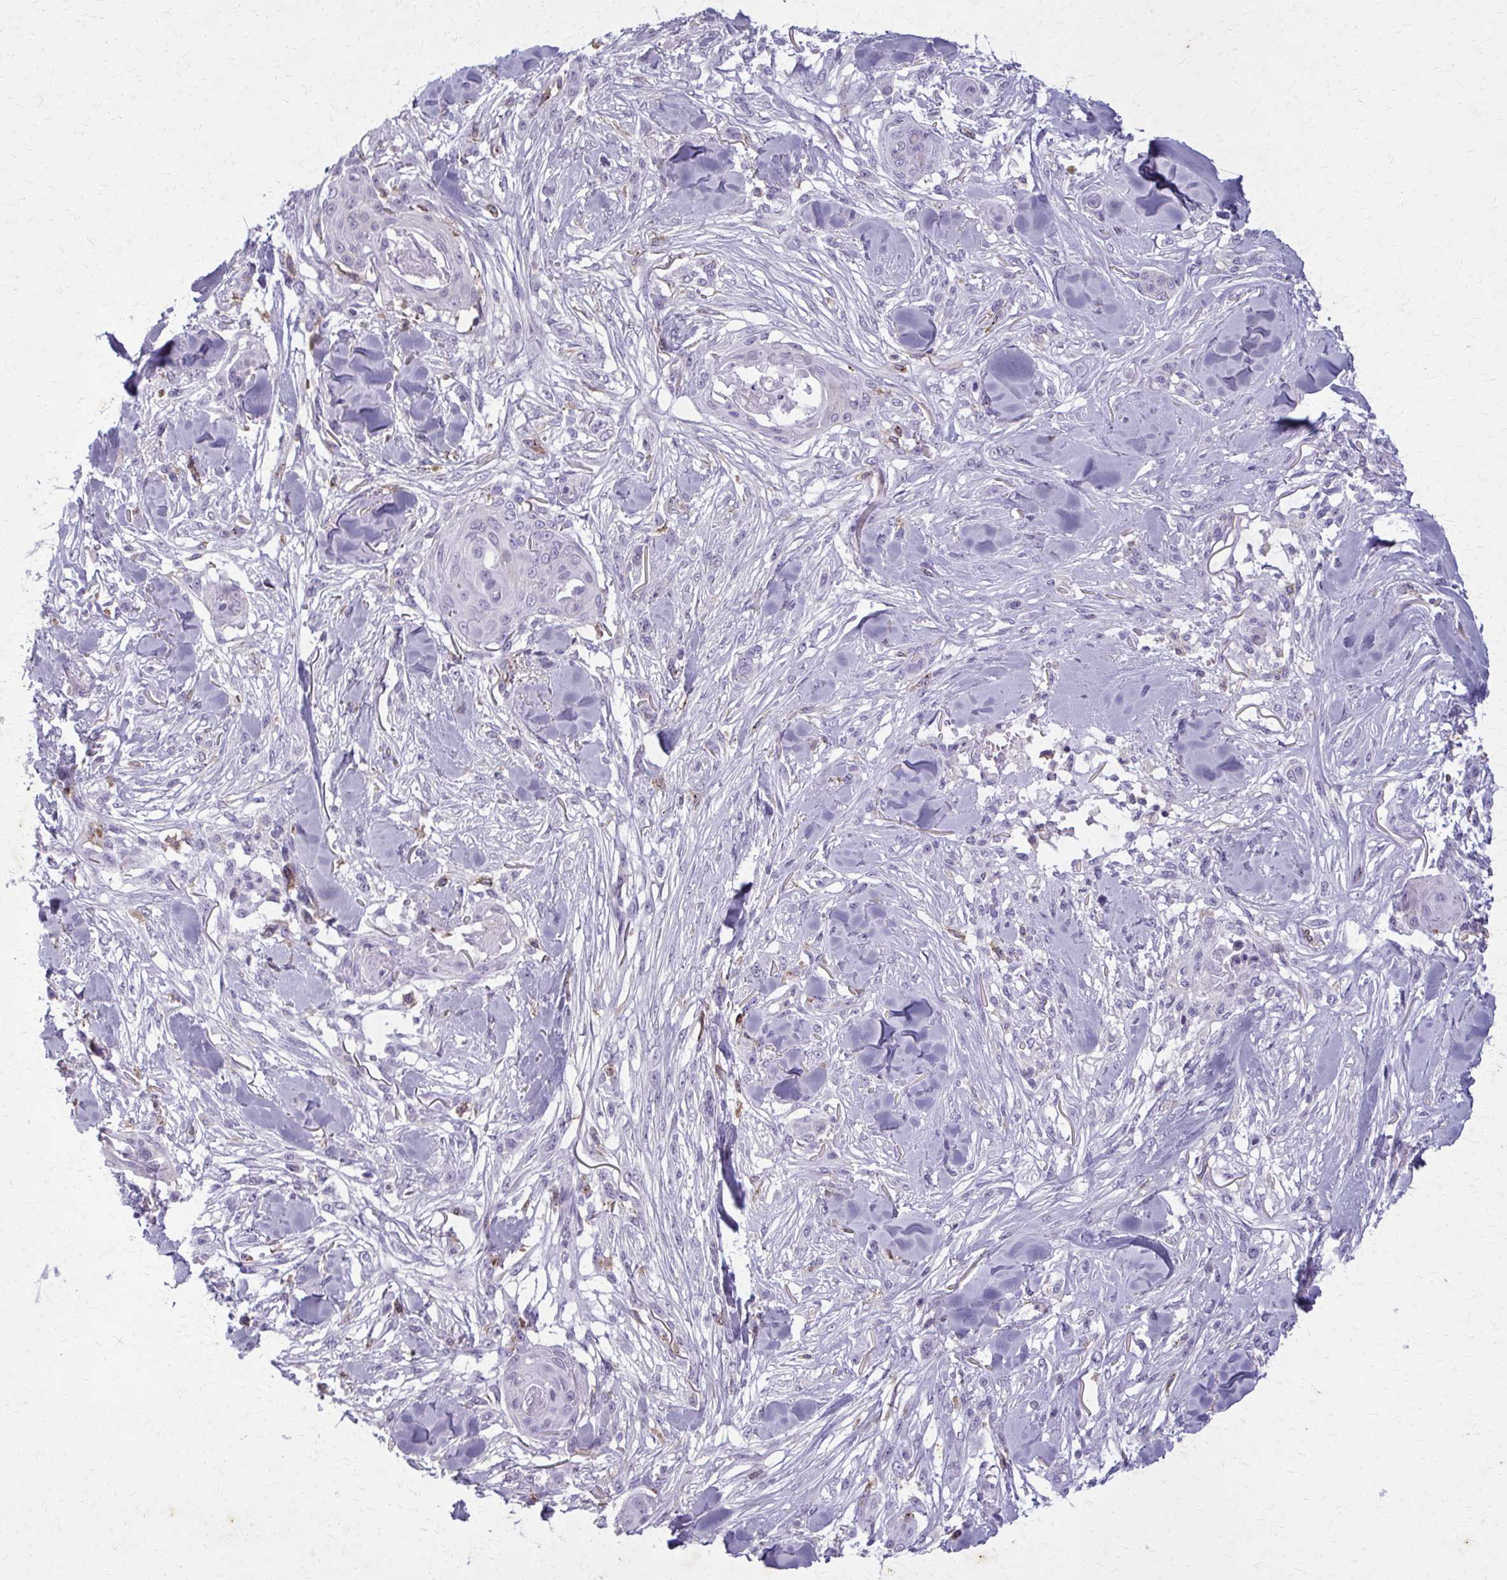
{"staining": {"intensity": "negative", "quantity": "none", "location": "none"}, "tissue": "skin cancer", "cell_type": "Tumor cells", "image_type": "cancer", "snomed": [{"axis": "morphology", "description": "Squamous cell carcinoma, NOS"}, {"axis": "topography", "description": "Skin"}], "caption": "A histopathology image of human skin cancer (squamous cell carcinoma) is negative for staining in tumor cells. The staining was performed using DAB to visualize the protein expression in brown, while the nuclei were stained in blue with hematoxylin (Magnification: 20x).", "gene": "CARD9", "patient": {"sex": "female", "age": 59}}